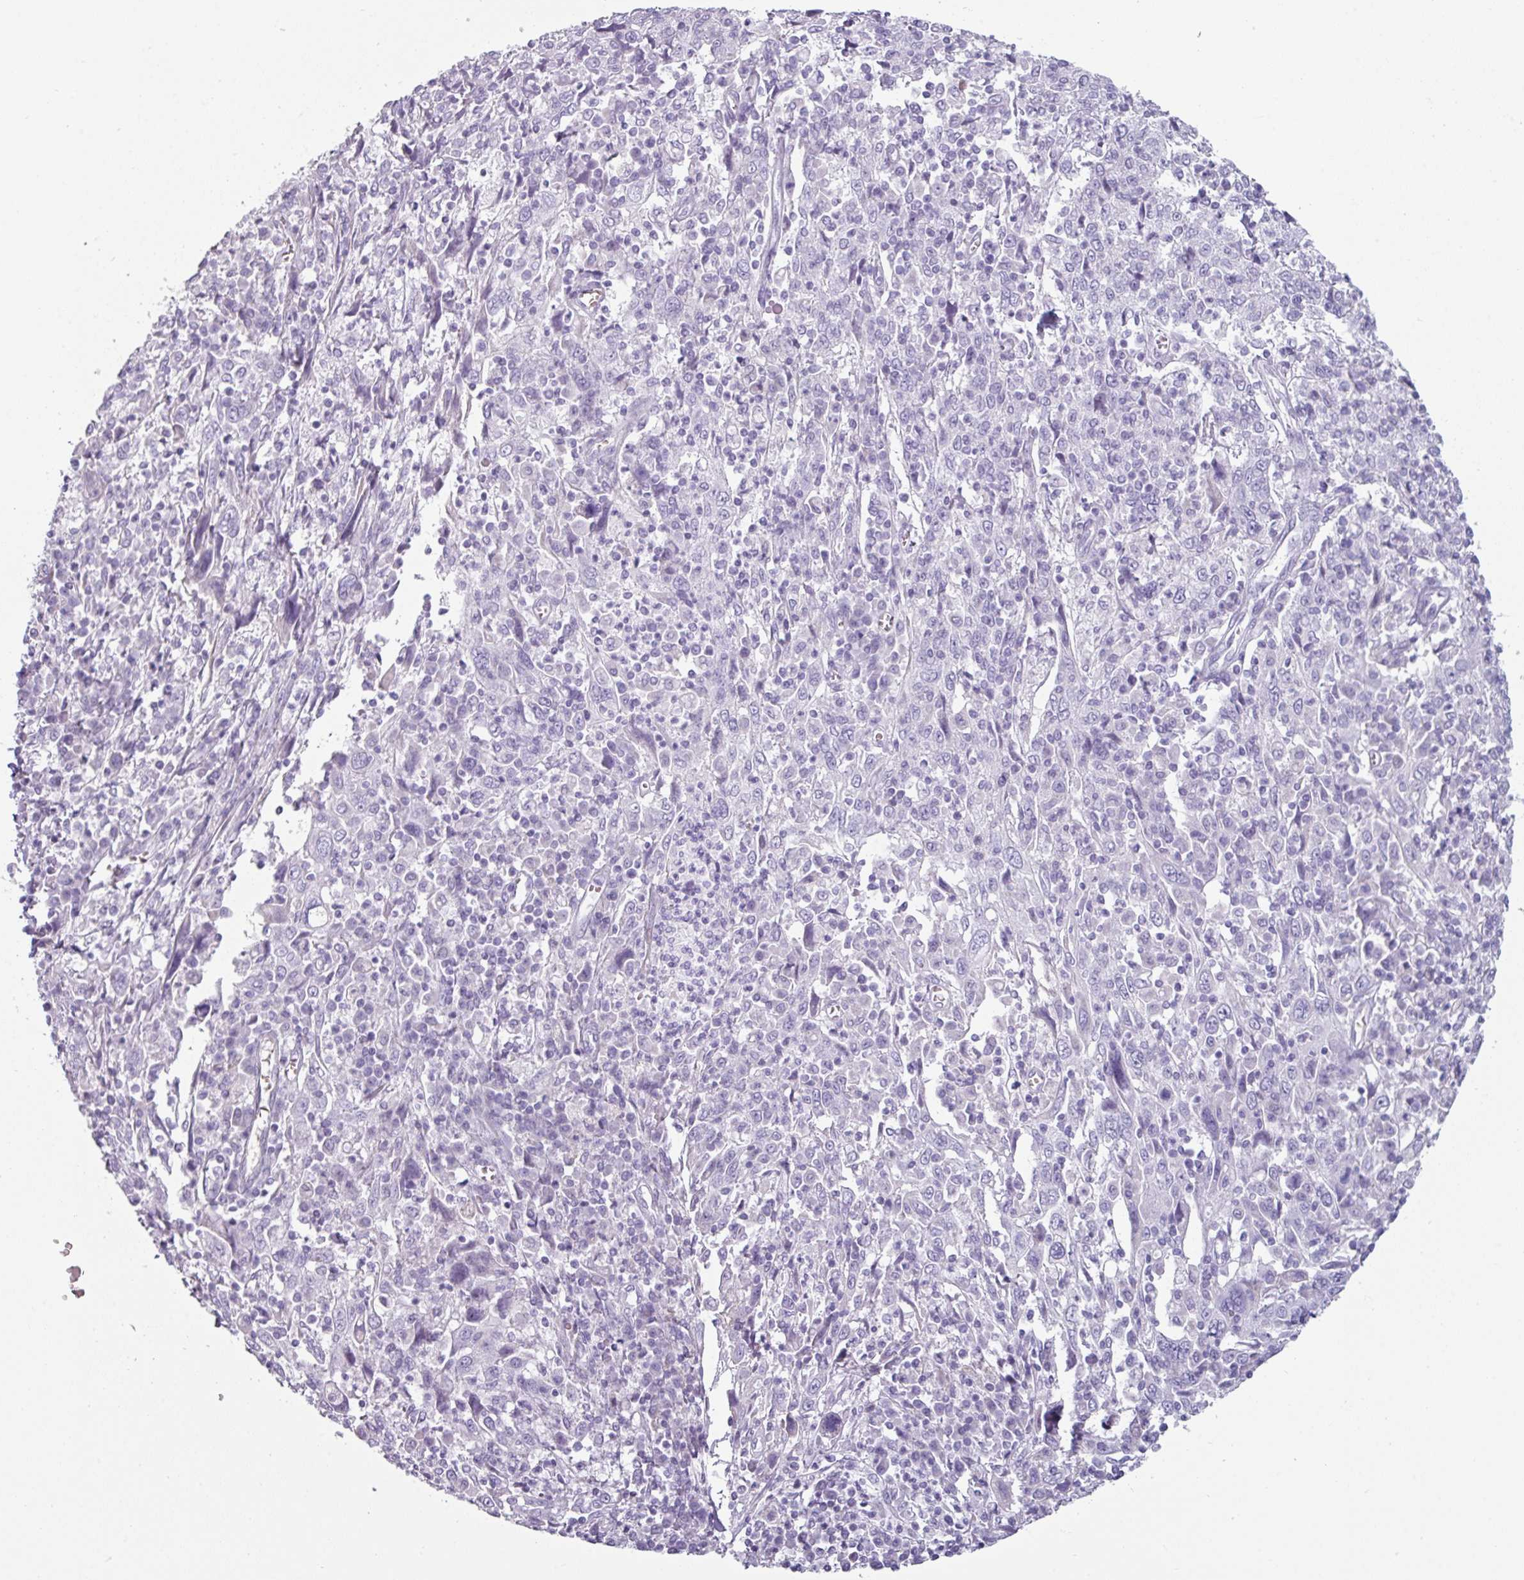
{"staining": {"intensity": "negative", "quantity": "none", "location": "none"}, "tissue": "cervical cancer", "cell_type": "Tumor cells", "image_type": "cancer", "snomed": [{"axis": "morphology", "description": "Squamous cell carcinoma, NOS"}, {"axis": "topography", "description": "Cervix"}], "caption": "Photomicrograph shows no significant protein positivity in tumor cells of squamous cell carcinoma (cervical). (Brightfield microscopy of DAB IHC at high magnification).", "gene": "CLCA1", "patient": {"sex": "female", "age": 46}}